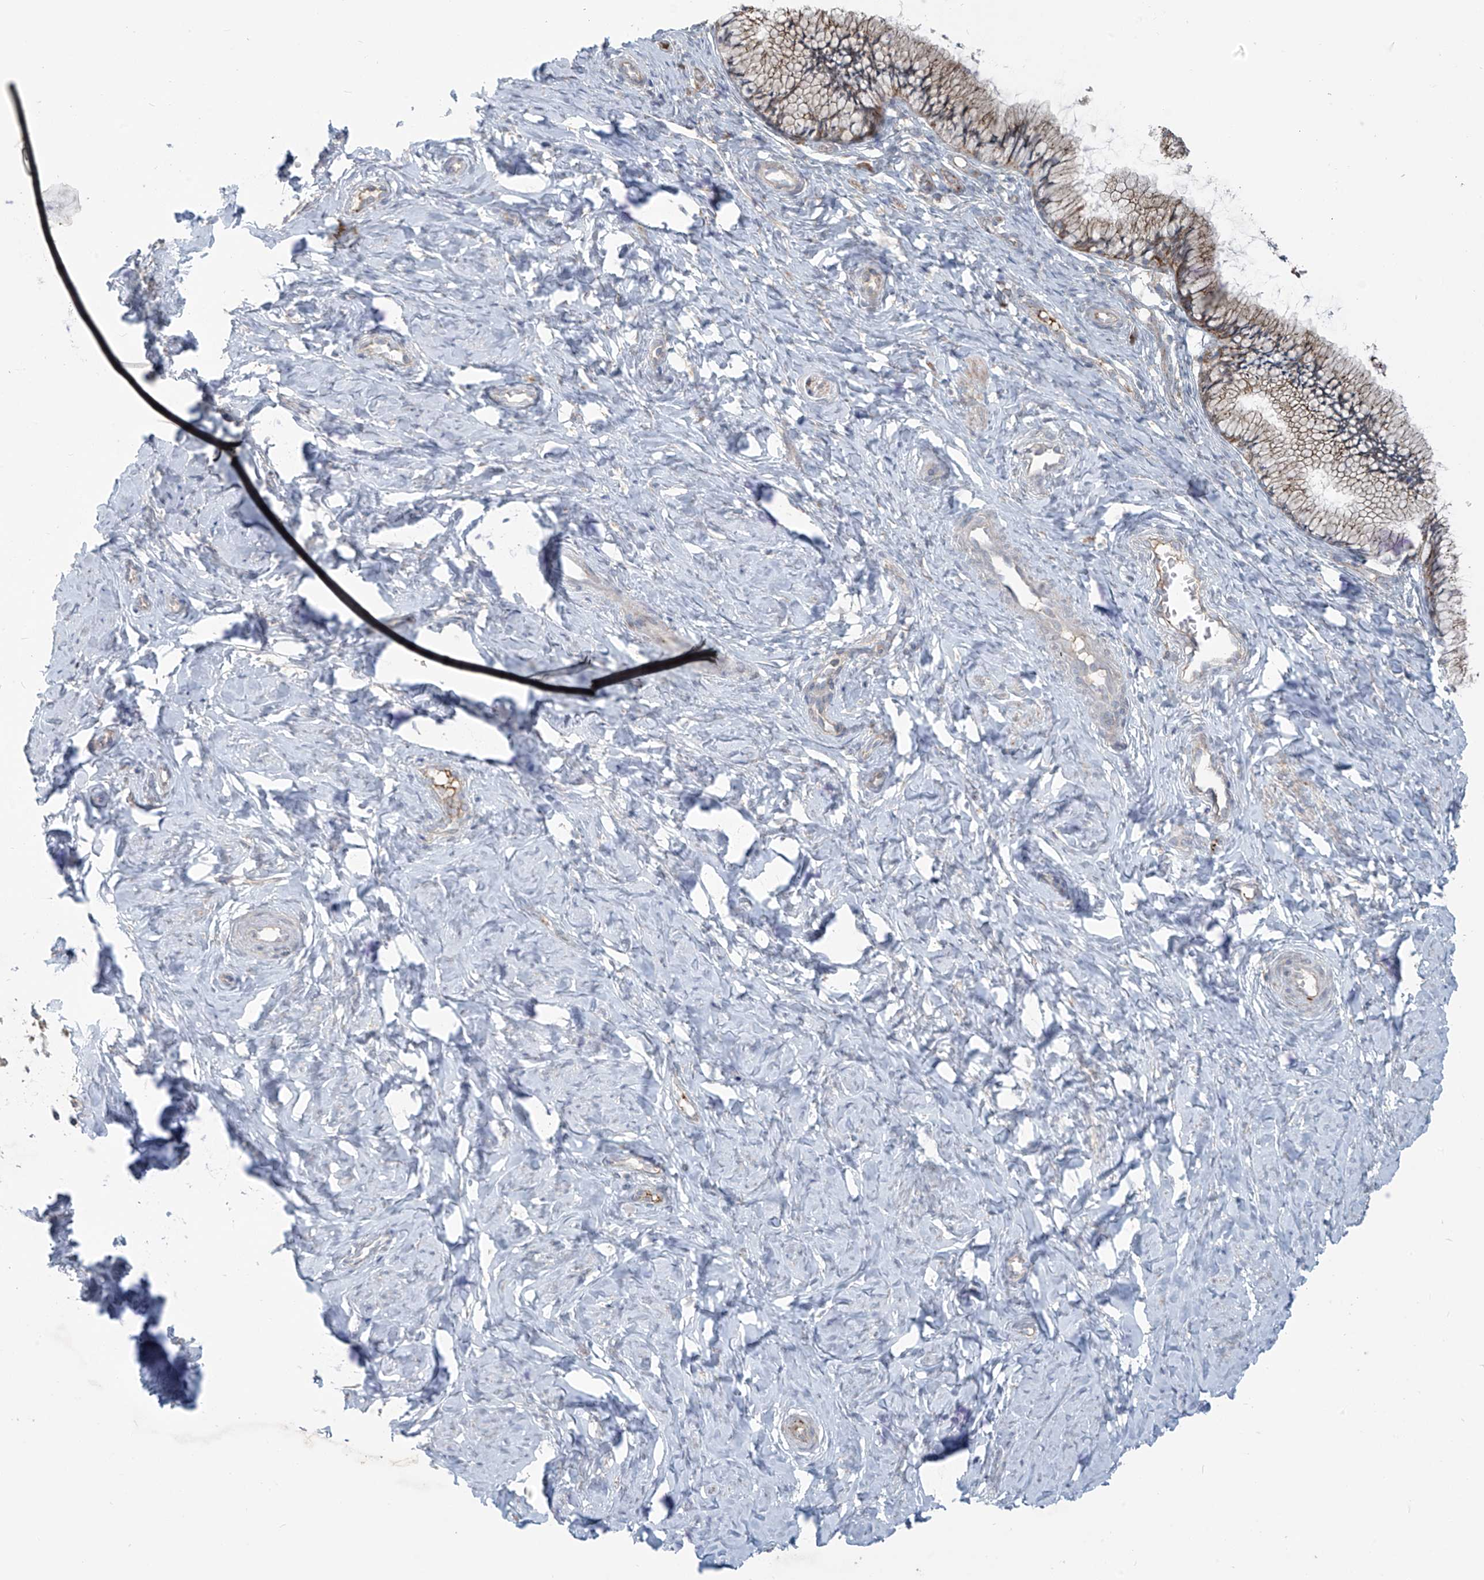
{"staining": {"intensity": "moderate", "quantity": "<25%", "location": "cytoplasmic/membranous"}, "tissue": "cervix", "cell_type": "Glandular cells", "image_type": "normal", "snomed": [{"axis": "morphology", "description": "Normal tissue, NOS"}, {"axis": "topography", "description": "Cervix"}], "caption": "Immunohistochemical staining of normal cervix shows <25% levels of moderate cytoplasmic/membranous protein staining in approximately <25% of glandular cells.", "gene": "LZTS3", "patient": {"sex": "female", "age": 27}}